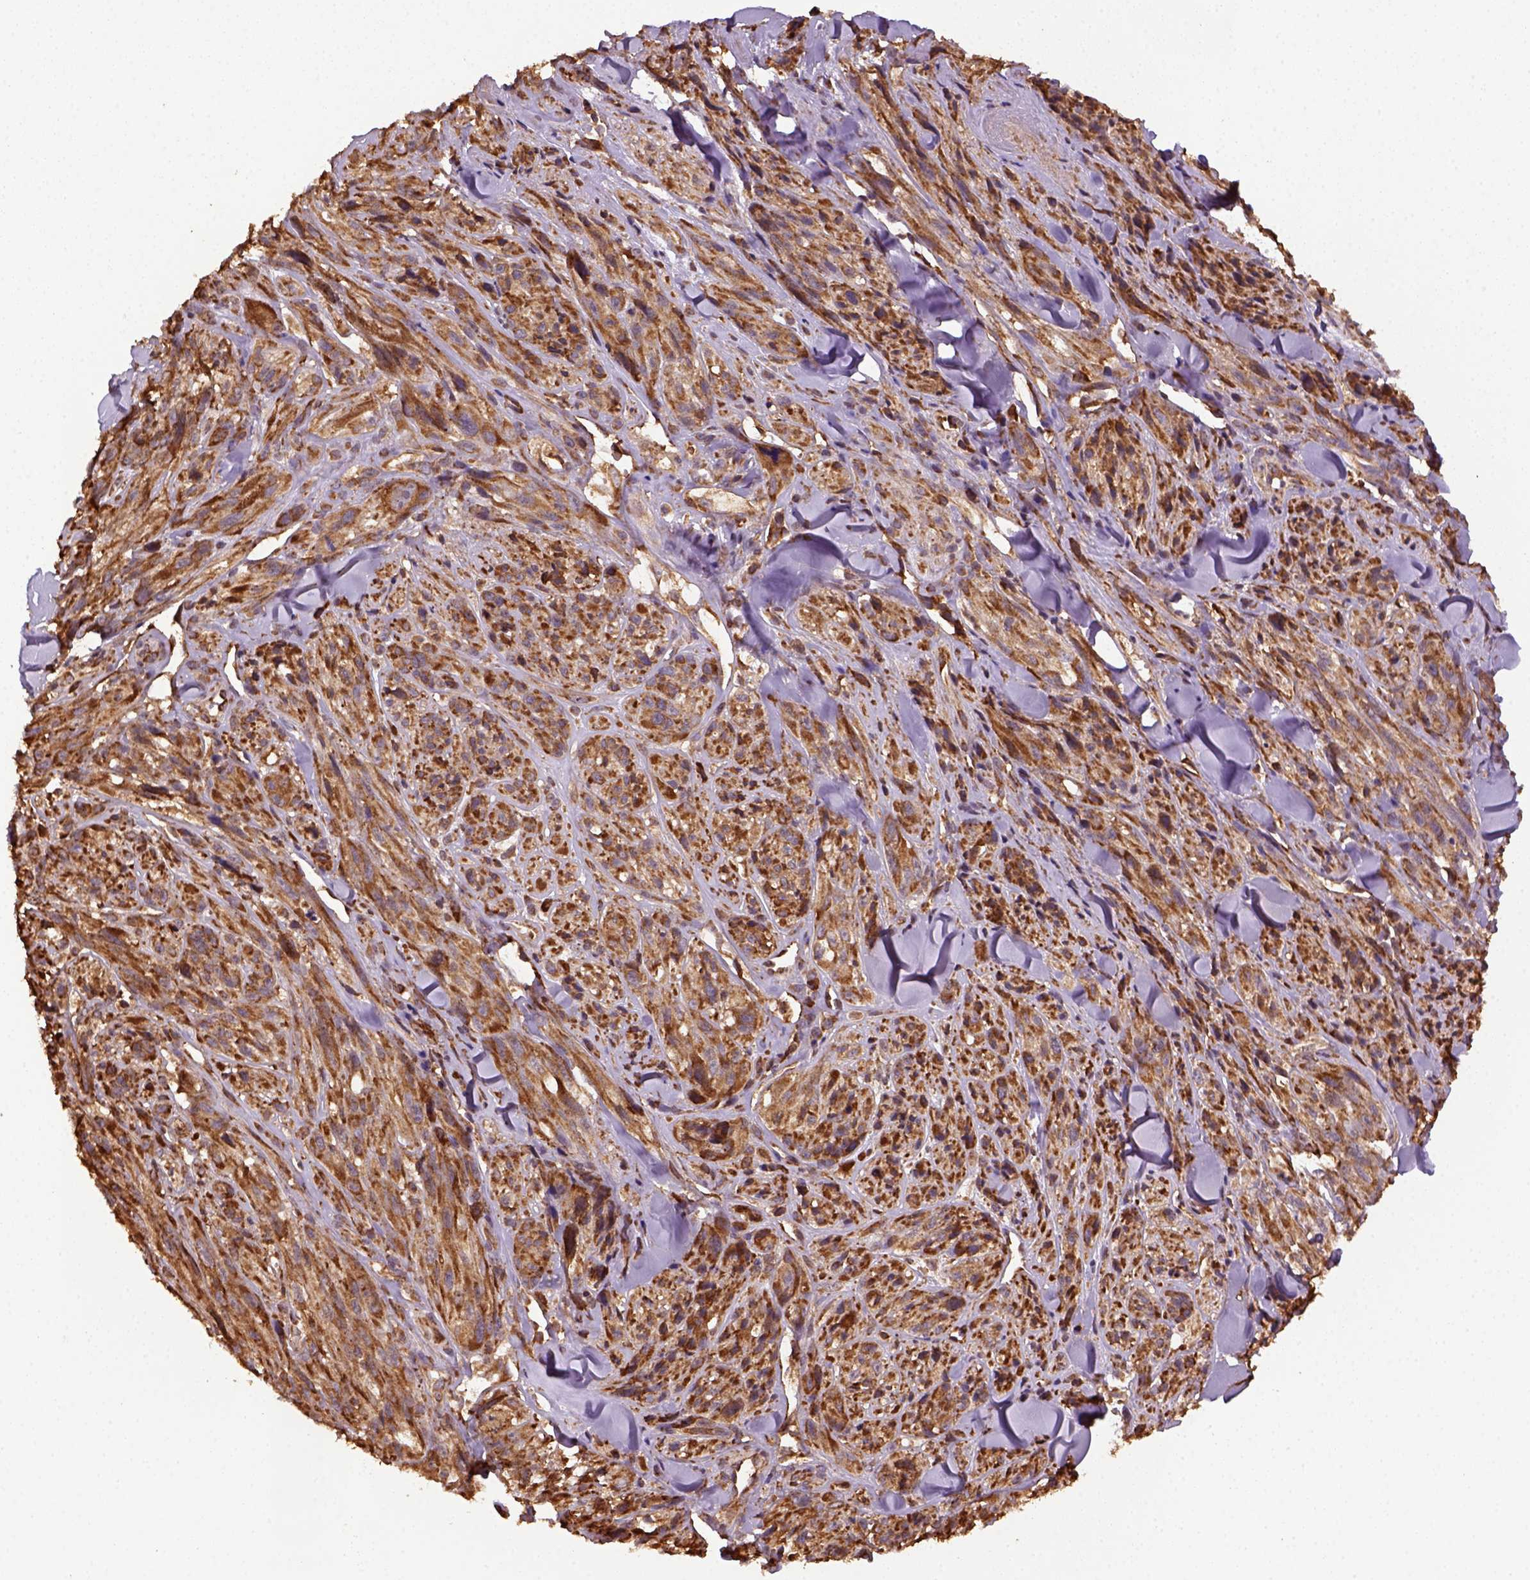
{"staining": {"intensity": "strong", "quantity": ">75%", "location": "cytoplasmic/membranous"}, "tissue": "melanoma", "cell_type": "Tumor cells", "image_type": "cancer", "snomed": [{"axis": "morphology", "description": "Malignant melanoma, NOS"}, {"axis": "topography", "description": "Skin"}], "caption": "DAB (3,3'-diaminobenzidine) immunohistochemical staining of human malignant melanoma exhibits strong cytoplasmic/membranous protein positivity in about >75% of tumor cells. (Brightfield microscopy of DAB IHC at high magnification).", "gene": "MAPK8IP3", "patient": {"sex": "male", "age": 67}}